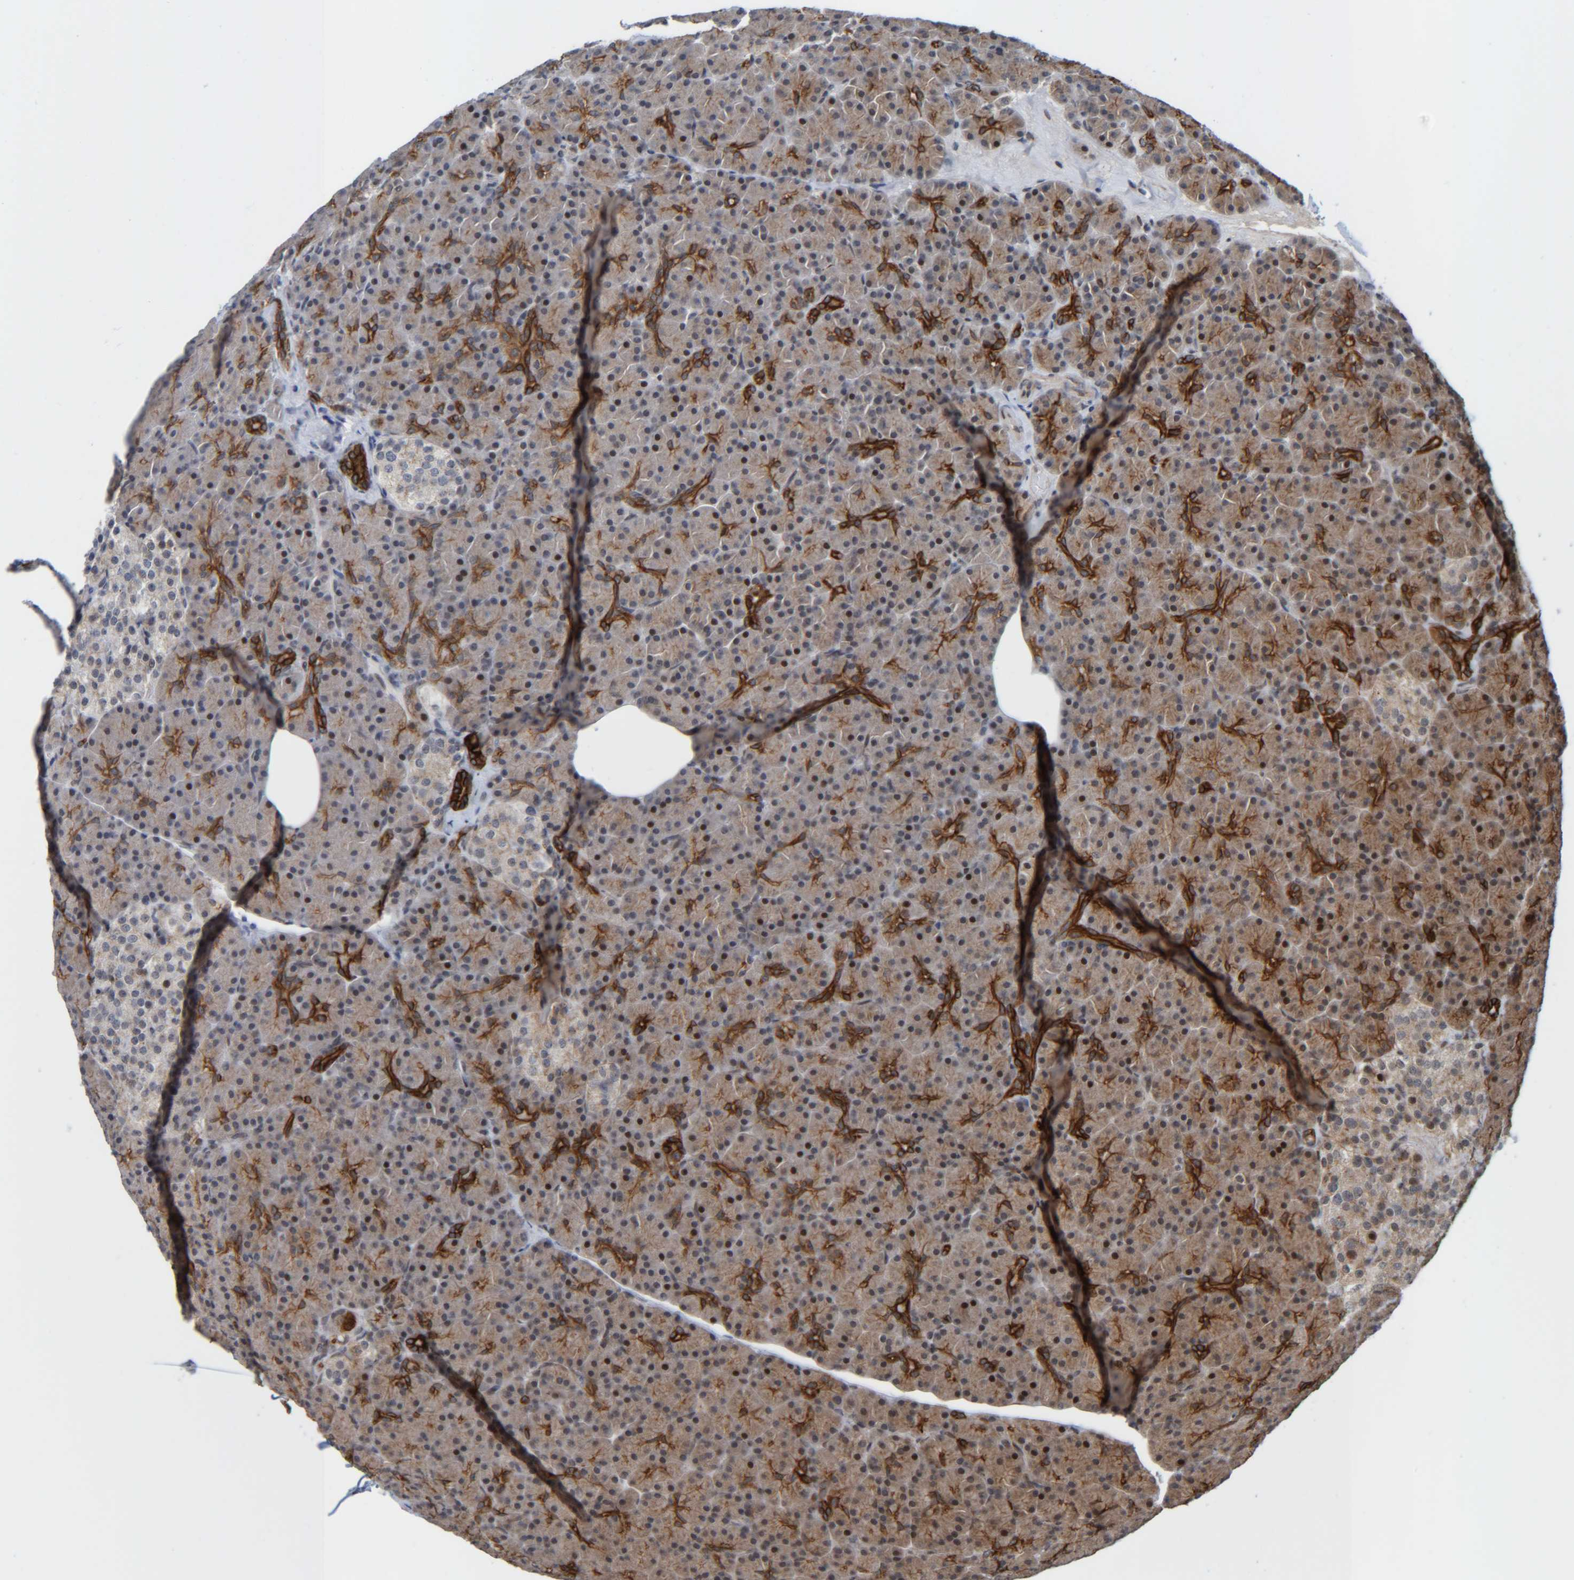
{"staining": {"intensity": "strong", "quantity": "<25%", "location": "cytoplasmic/membranous"}, "tissue": "pancreas", "cell_type": "Exocrine glandular cells", "image_type": "normal", "snomed": [{"axis": "morphology", "description": "Normal tissue, NOS"}, {"axis": "topography", "description": "Pancreas"}], "caption": "Immunohistochemical staining of benign pancreas exhibits <25% levels of strong cytoplasmic/membranous protein expression in approximately <25% of exocrine glandular cells. The staining was performed using DAB, with brown indicating positive protein expression. Nuclei are stained blue with hematoxylin.", "gene": "CCDC57", "patient": {"sex": "female", "age": 43}}